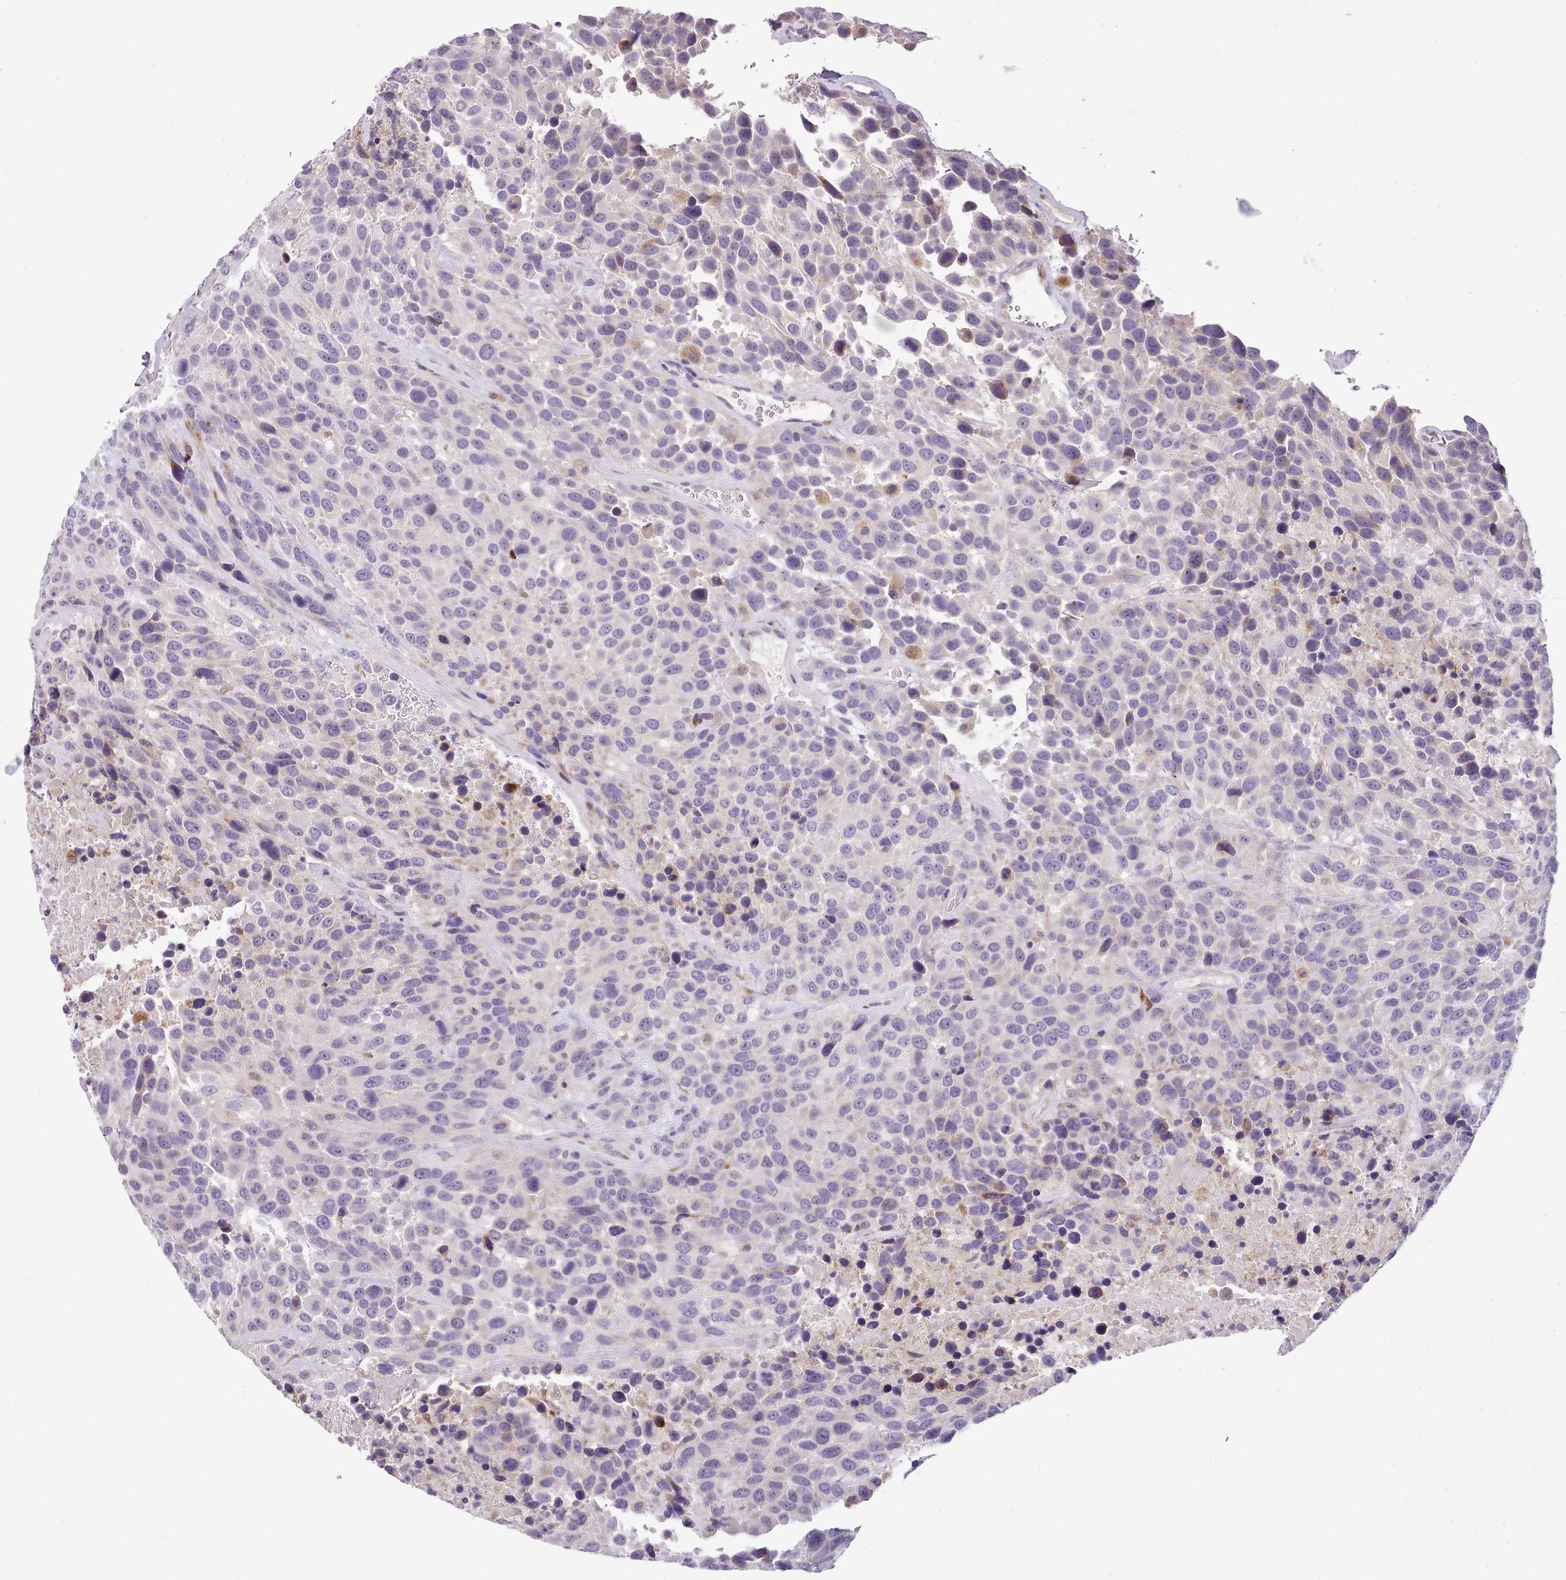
{"staining": {"intensity": "negative", "quantity": "none", "location": "none"}, "tissue": "urothelial cancer", "cell_type": "Tumor cells", "image_type": "cancer", "snomed": [{"axis": "morphology", "description": "Urothelial carcinoma, High grade"}, {"axis": "topography", "description": "Urinary bladder"}], "caption": "Immunohistochemistry (IHC) of urothelial cancer reveals no expression in tumor cells.", "gene": "FAM83E", "patient": {"sex": "female", "age": 70}}